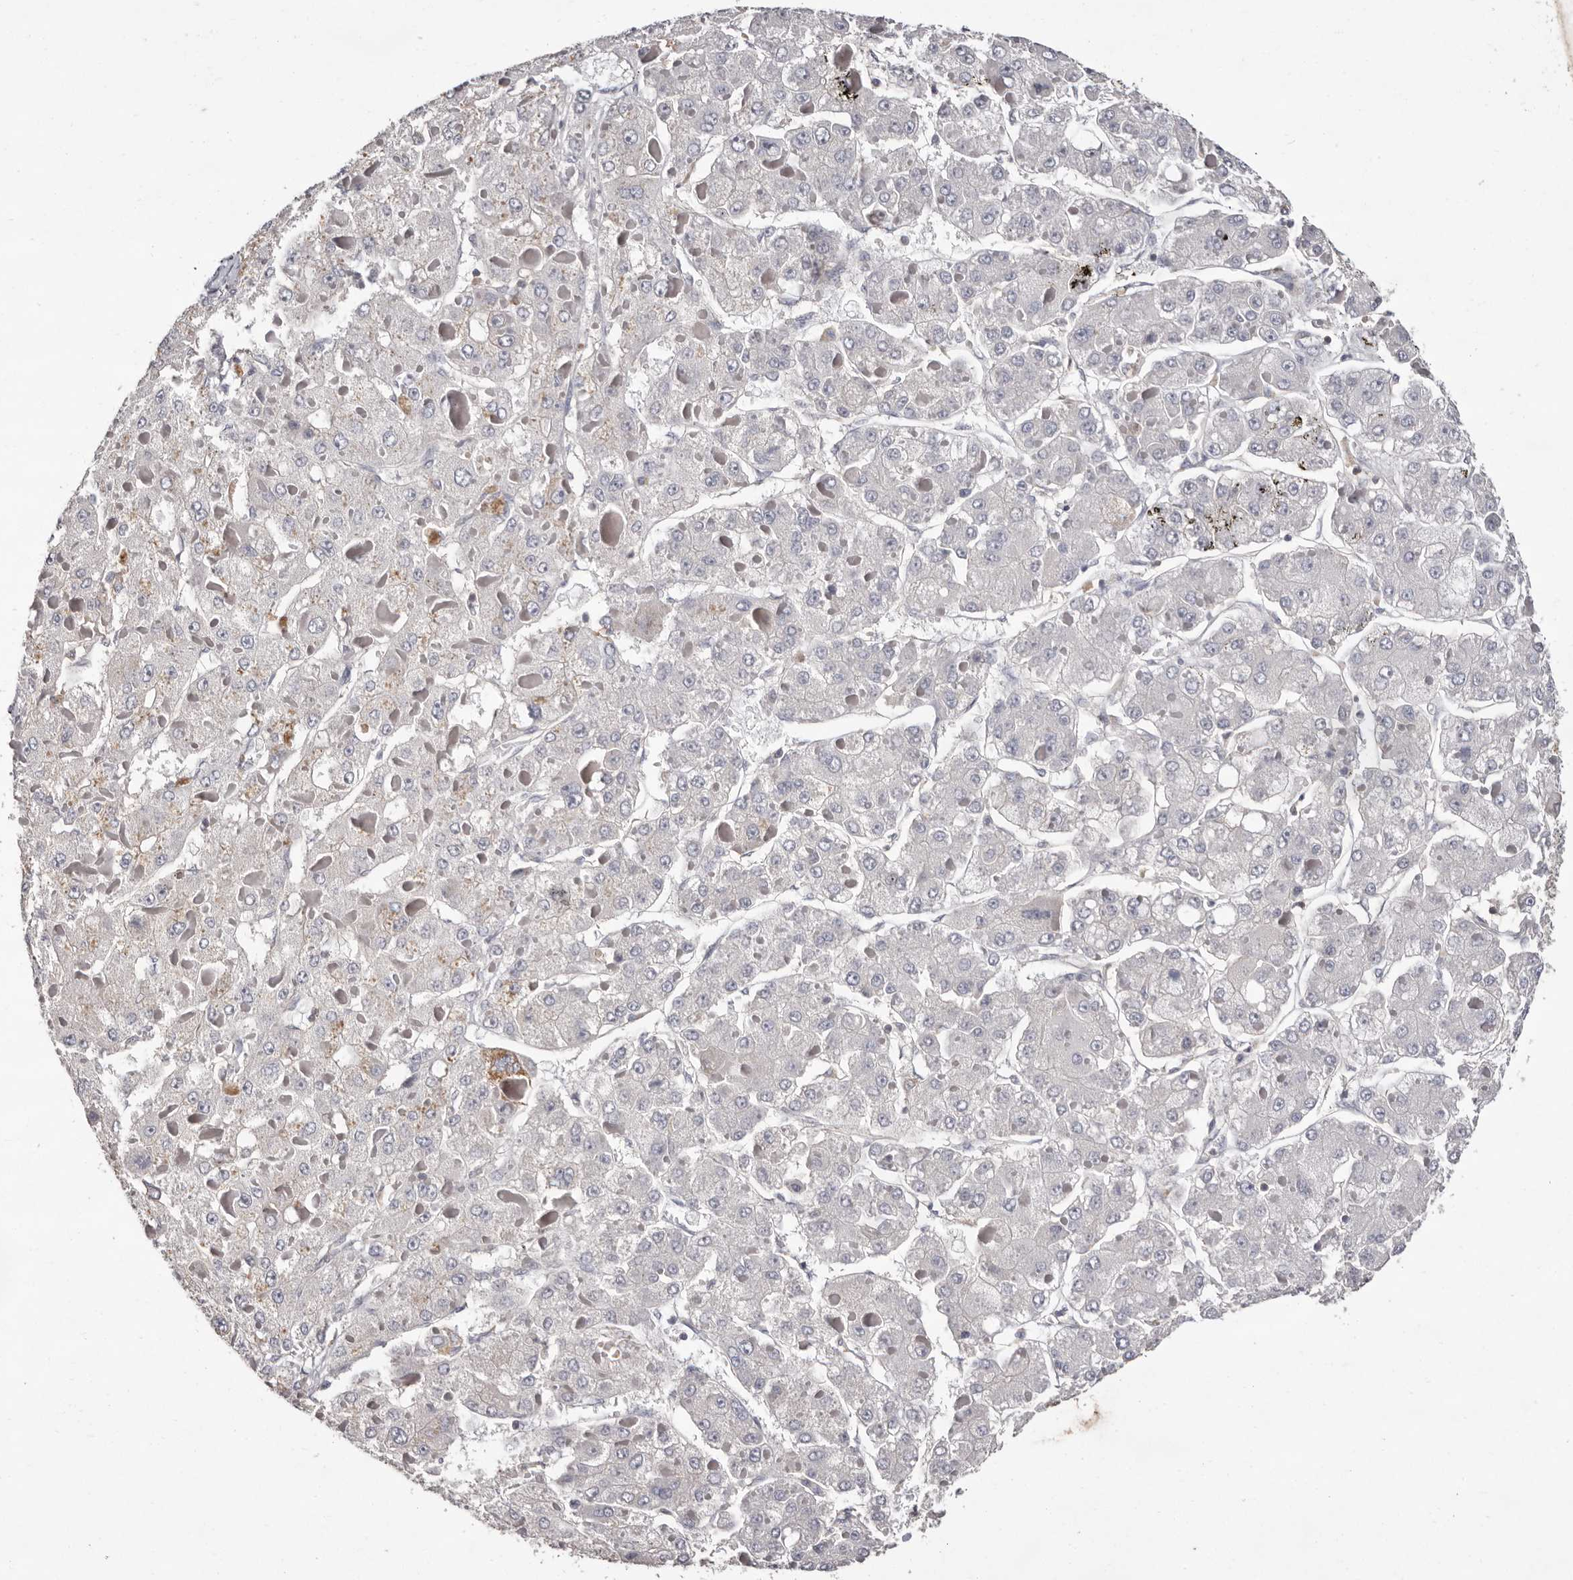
{"staining": {"intensity": "negative", "quantity": "none", "location": "none"}, "tissue": "liver cancer", "cell_type": "Tumor cells", "image_type": "cancer", "snomed": [{"axis": "morphology", "description": "Carcinoma, Hepatocellular, NOS"}, {"axis": "topography", "description": "Liver"}], "caption": "Liver cancer (hepatocellular carcinoma) was stained to show a protein in brown. There is no significant expression in tumor cells.", "gene": "MMACHC", "patient": {"sex": "female", "age": 73}}